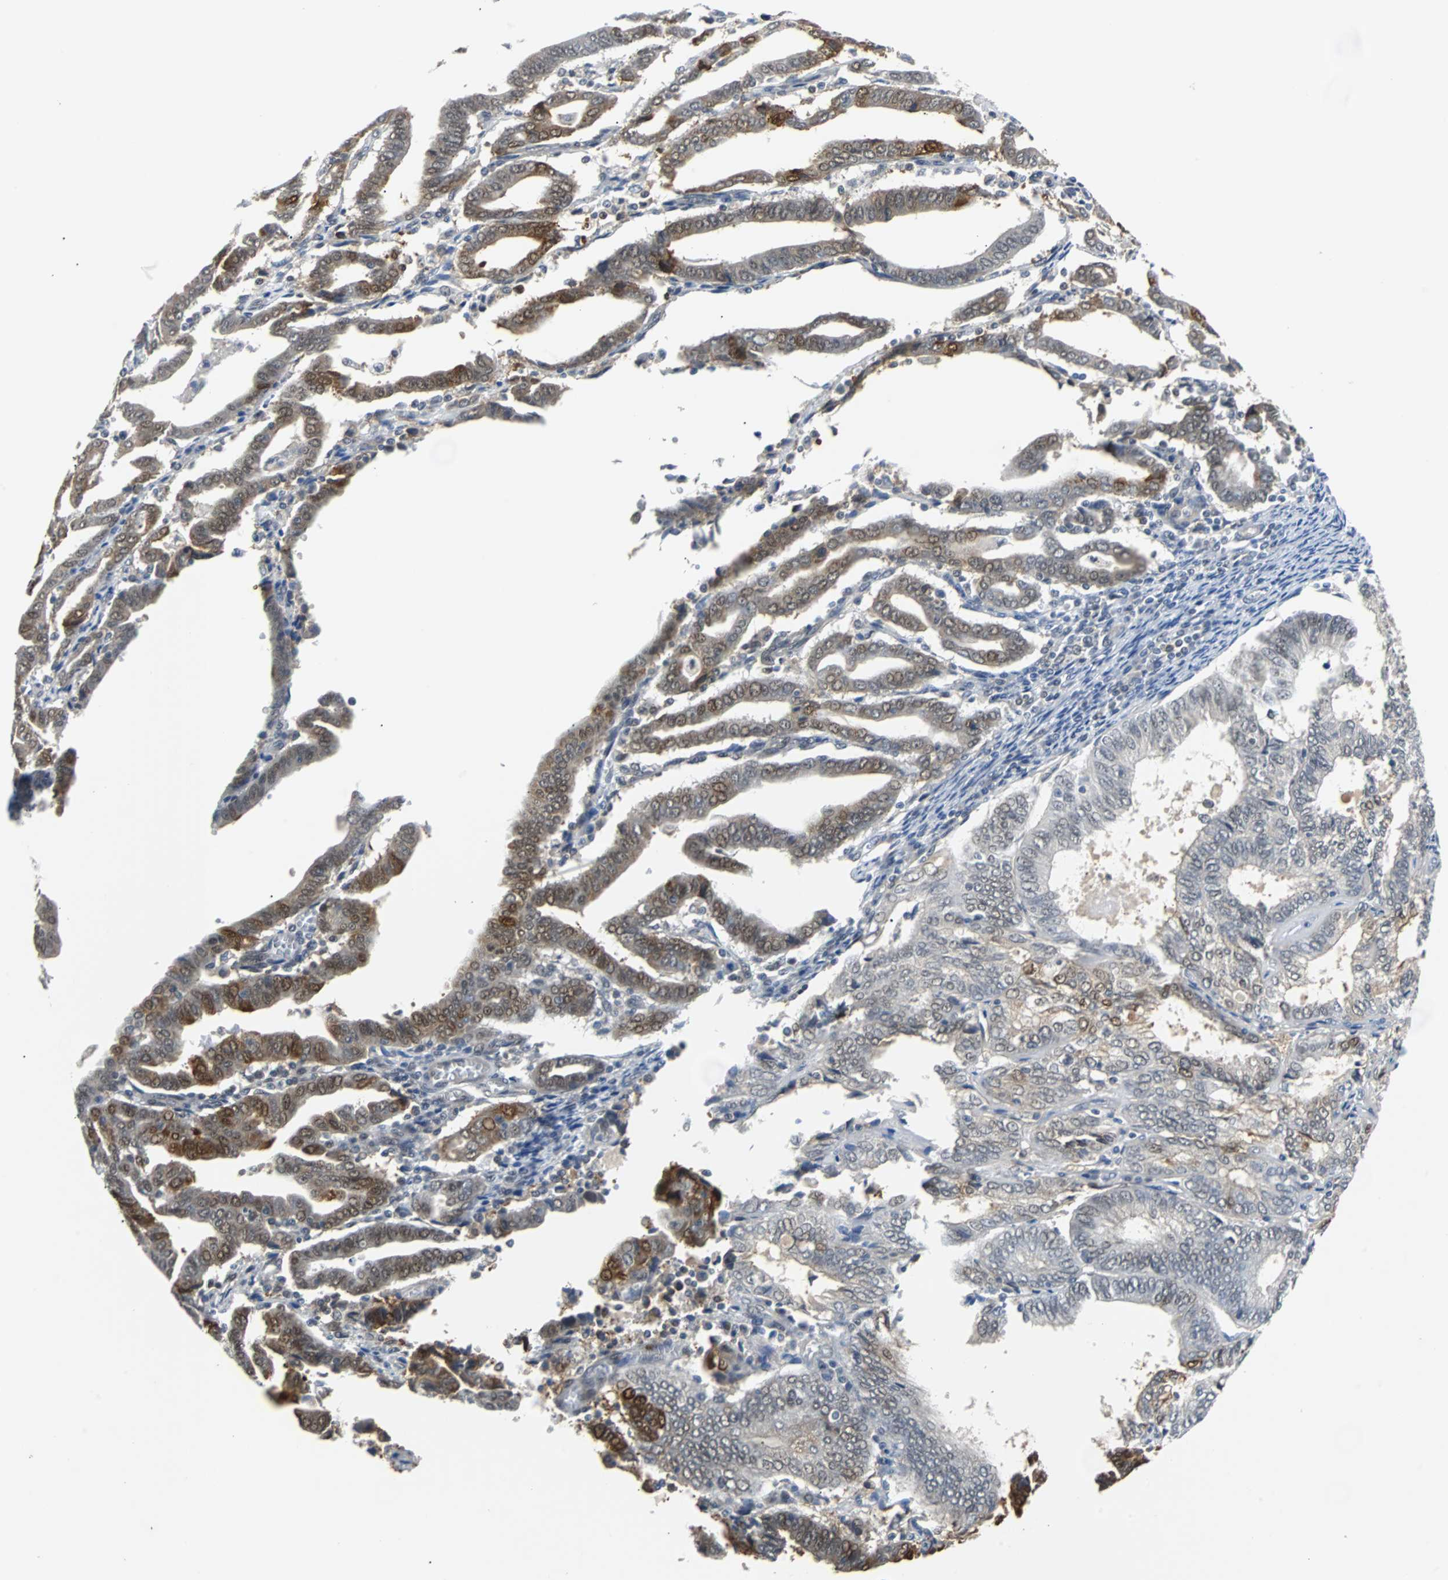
{"staining": {"intensity": "strong", "quantity": "25%-75%", "location": "cytoplasmic/membranous,nuclear"}, "tissue": "endometrial cancer", "cell_type": "Tumor cells", "image_type": "cancer", "snomed": [{"axis": "morphology", "description": "Adenocarcinoma, NOS"}, {"axis": "topography", "description": "Uterus"}], "caption": "A histopathology image of adenocarcinoma (endometrial) stained for a protein displays strong cytoplasmic/membranous and nuclear brown staining in tumor cells. (Stains: DAB in brown, nuclei in blue, Microscopy: brightfield microscopy at high magnification).", "gene": "SIRT1", "patient": {"sex": "female", "age": 83}}